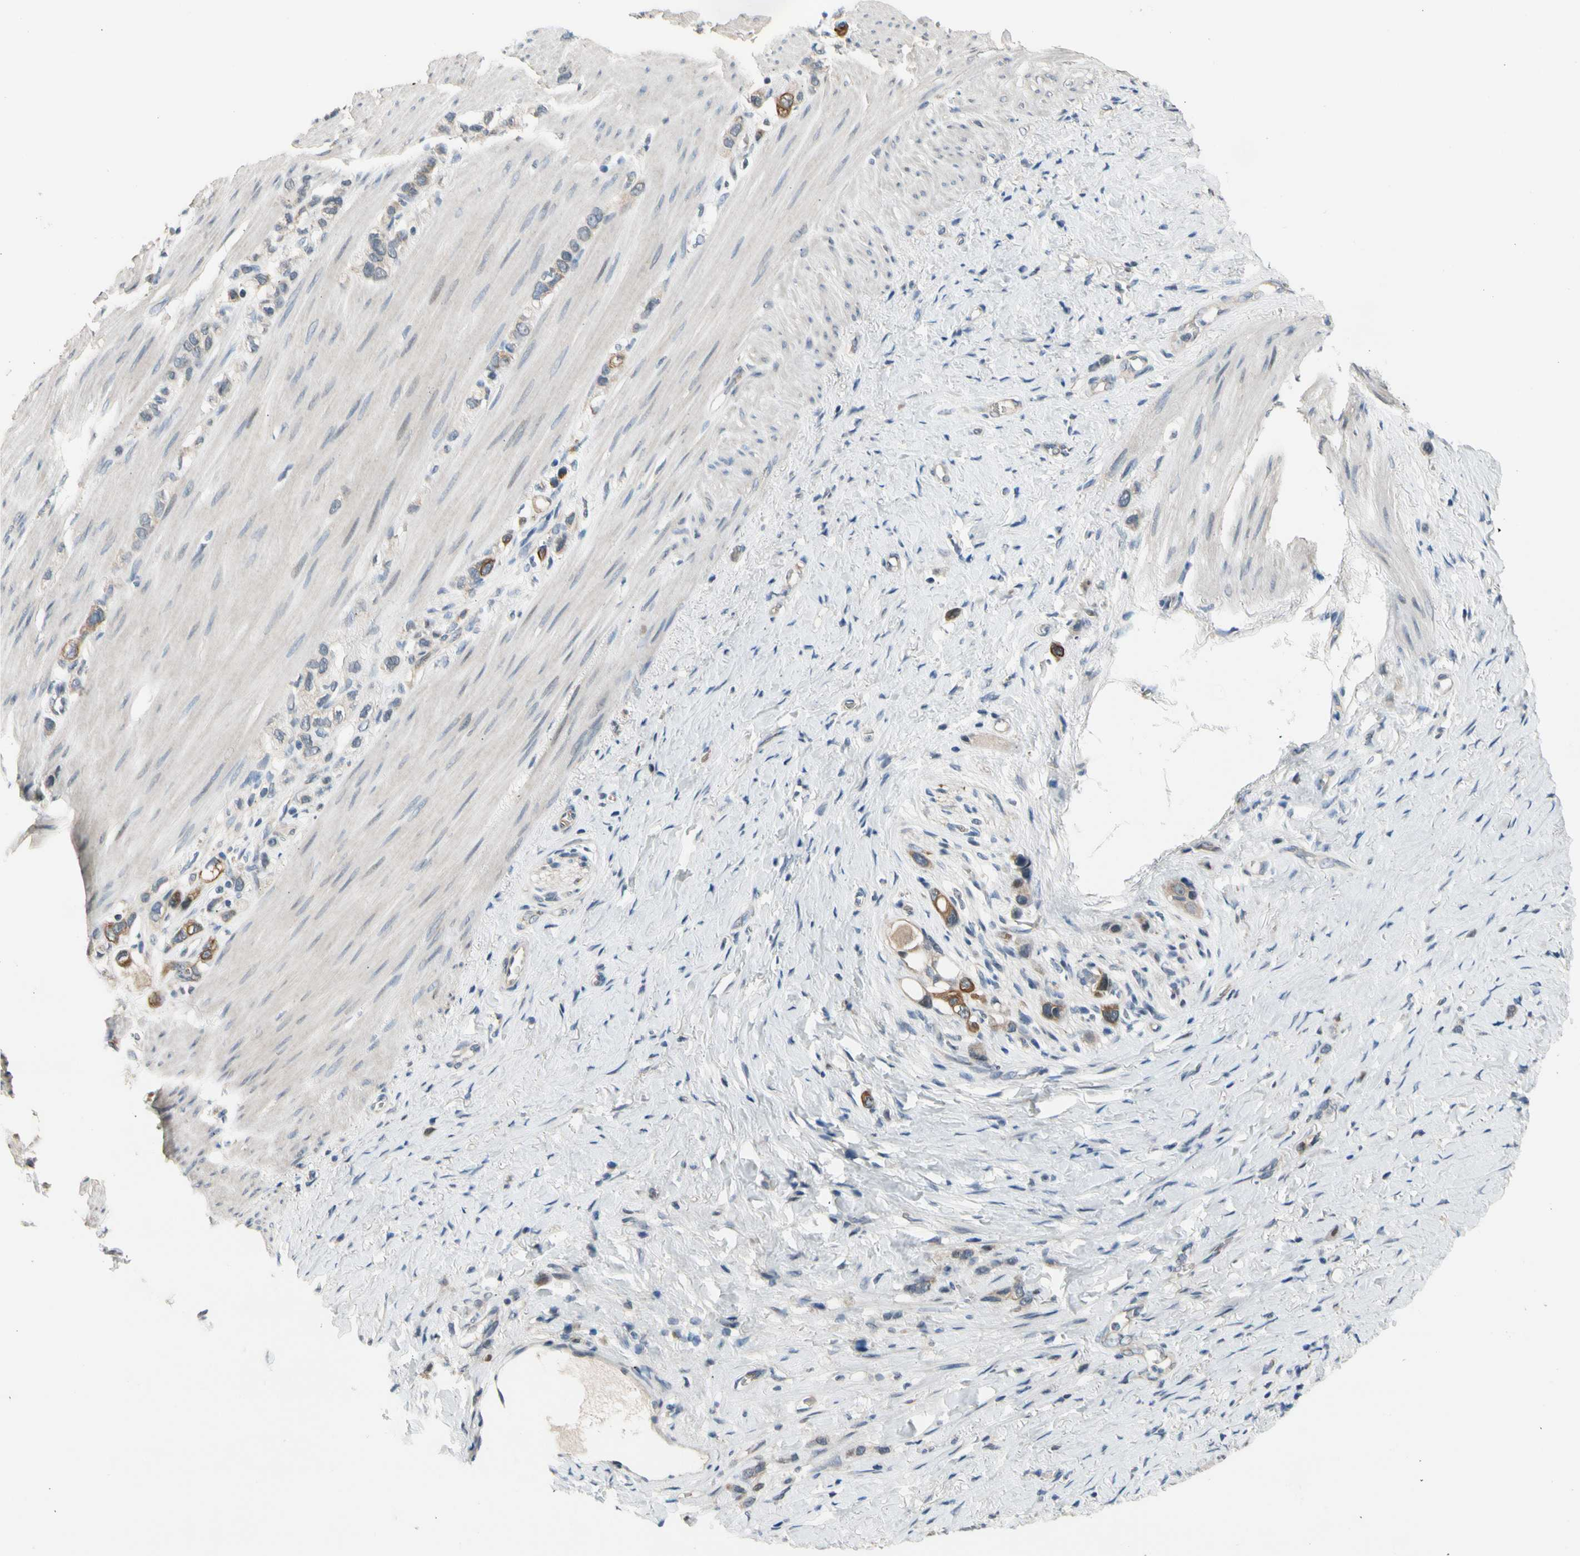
{"staining": {"intensity": "moderate", "quantity": ">75%", "location": "cytoplasmic/membranous"}, "tissue": "stomach cancer", "cell_type": "Tumor cells", "image_type": "cancer", "snomed": [{"axis": "morphology", "description": "Normal tissue, NOS"}, {"axis": "morphology", "description": "Adenocarcinoma, NOS"}, {"axis": "morphology", "description": "Adenocarcinoma, High grade"}, {"axis": "topography", "description": "Stomach, upper"}, {"axis": "topography", "description": "Stomach"}], "caption": "Adenocarcinoma (stomach) stained with a protein marker demonstrates moderate staining in tumor cells.", "gene": "ZNF184", "patient": {"sex": "female", "age": 65}}